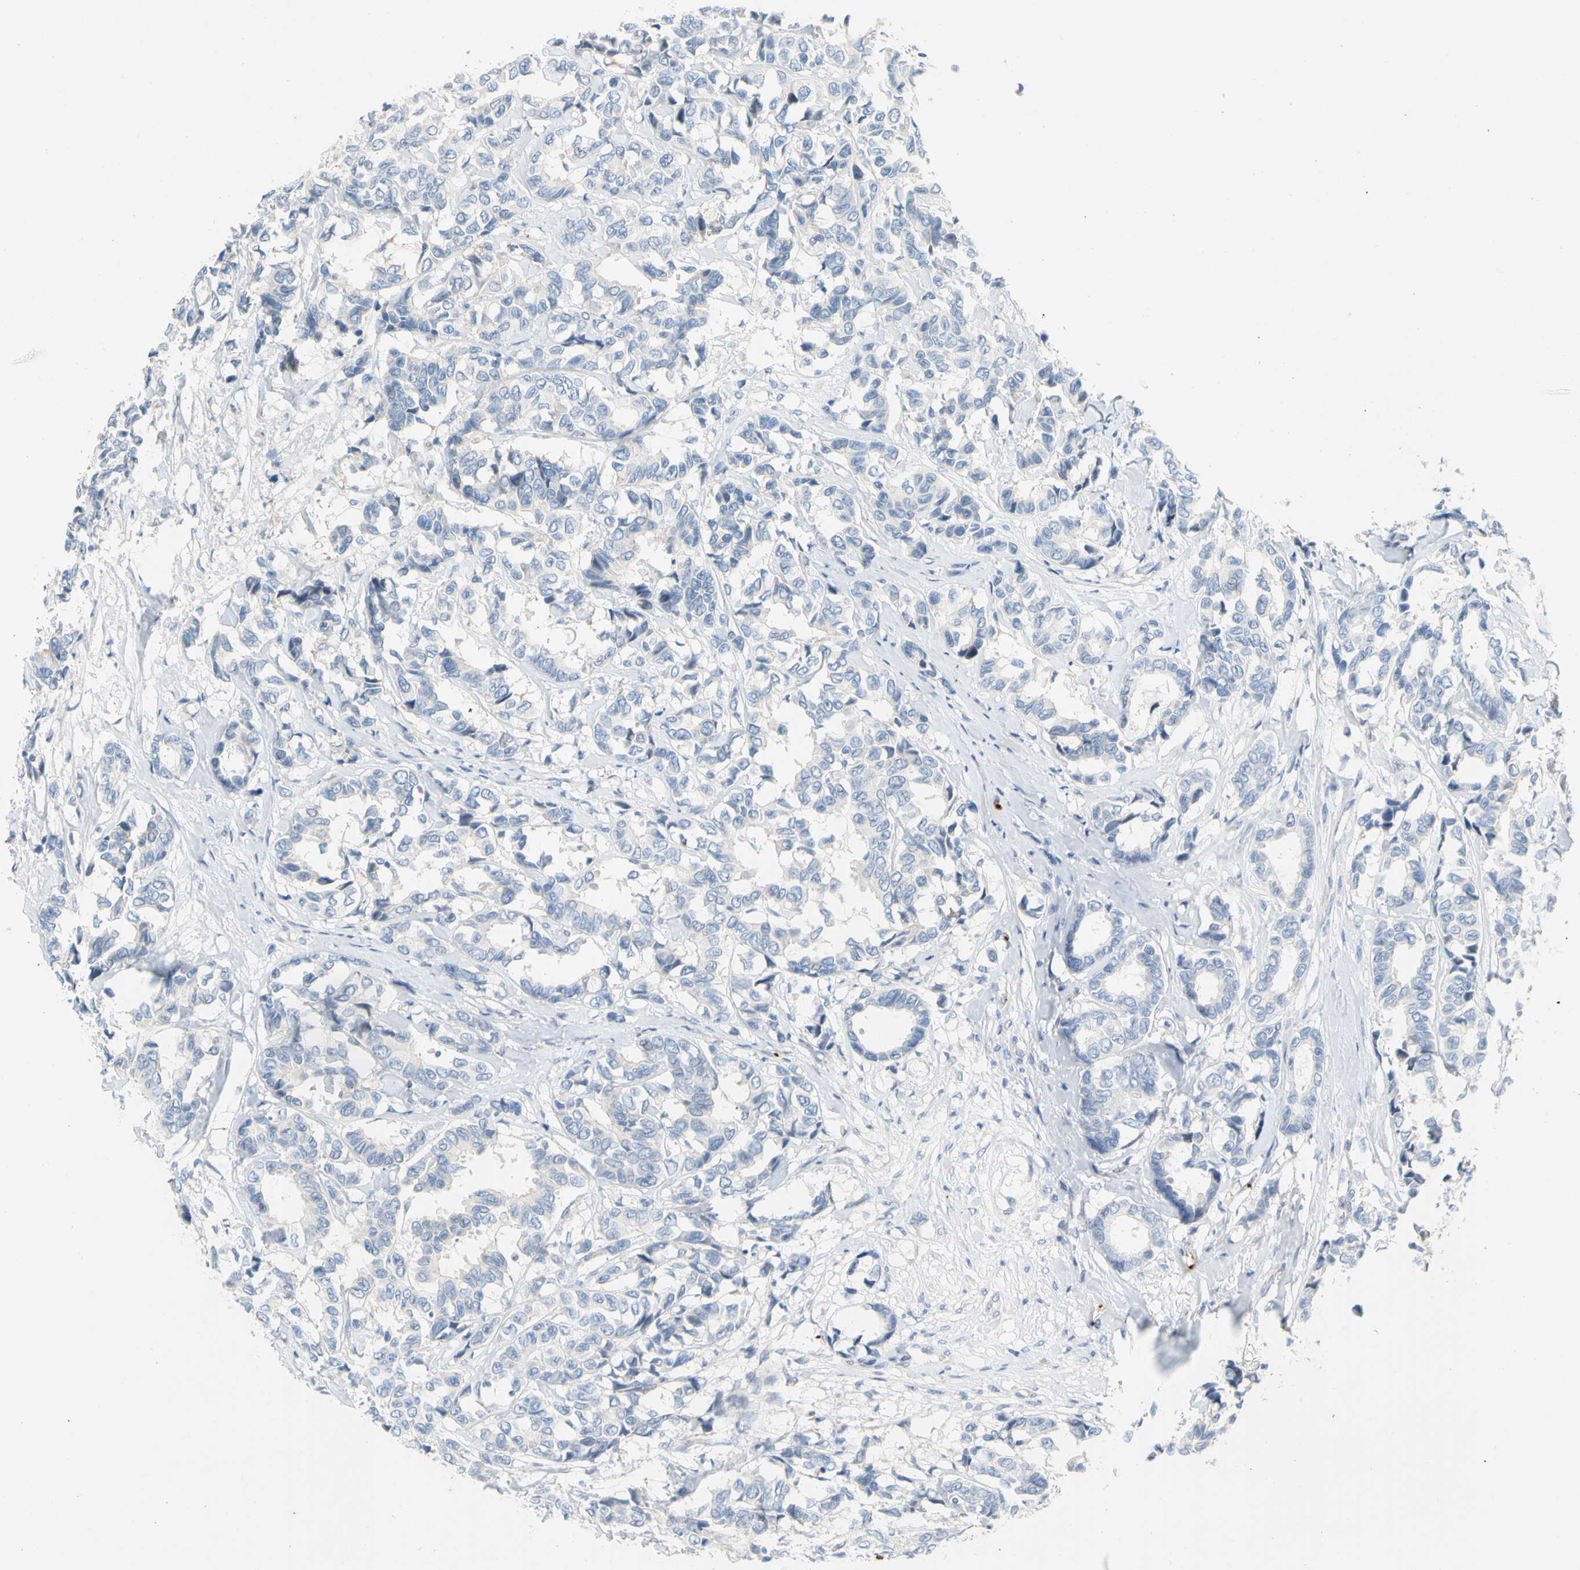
{"staining": {"intensity": "negative", "quantity": "none", "location": "none"}, "tissue": "breast cancer", "cell_type": "Tumor cells", "image_type": "cancer", "snomed": [{"axis": "morphology", "description": "Duct carcinoma"}, {"axis": "topography", "description": "Breast"}], "caption": "Immunohistochemical staining of human intraductal carcinoma (breast) shows no significant positivity in tumor cells.", "gene": "PPBP", "patient": {"sex": "female", "age": 87}}